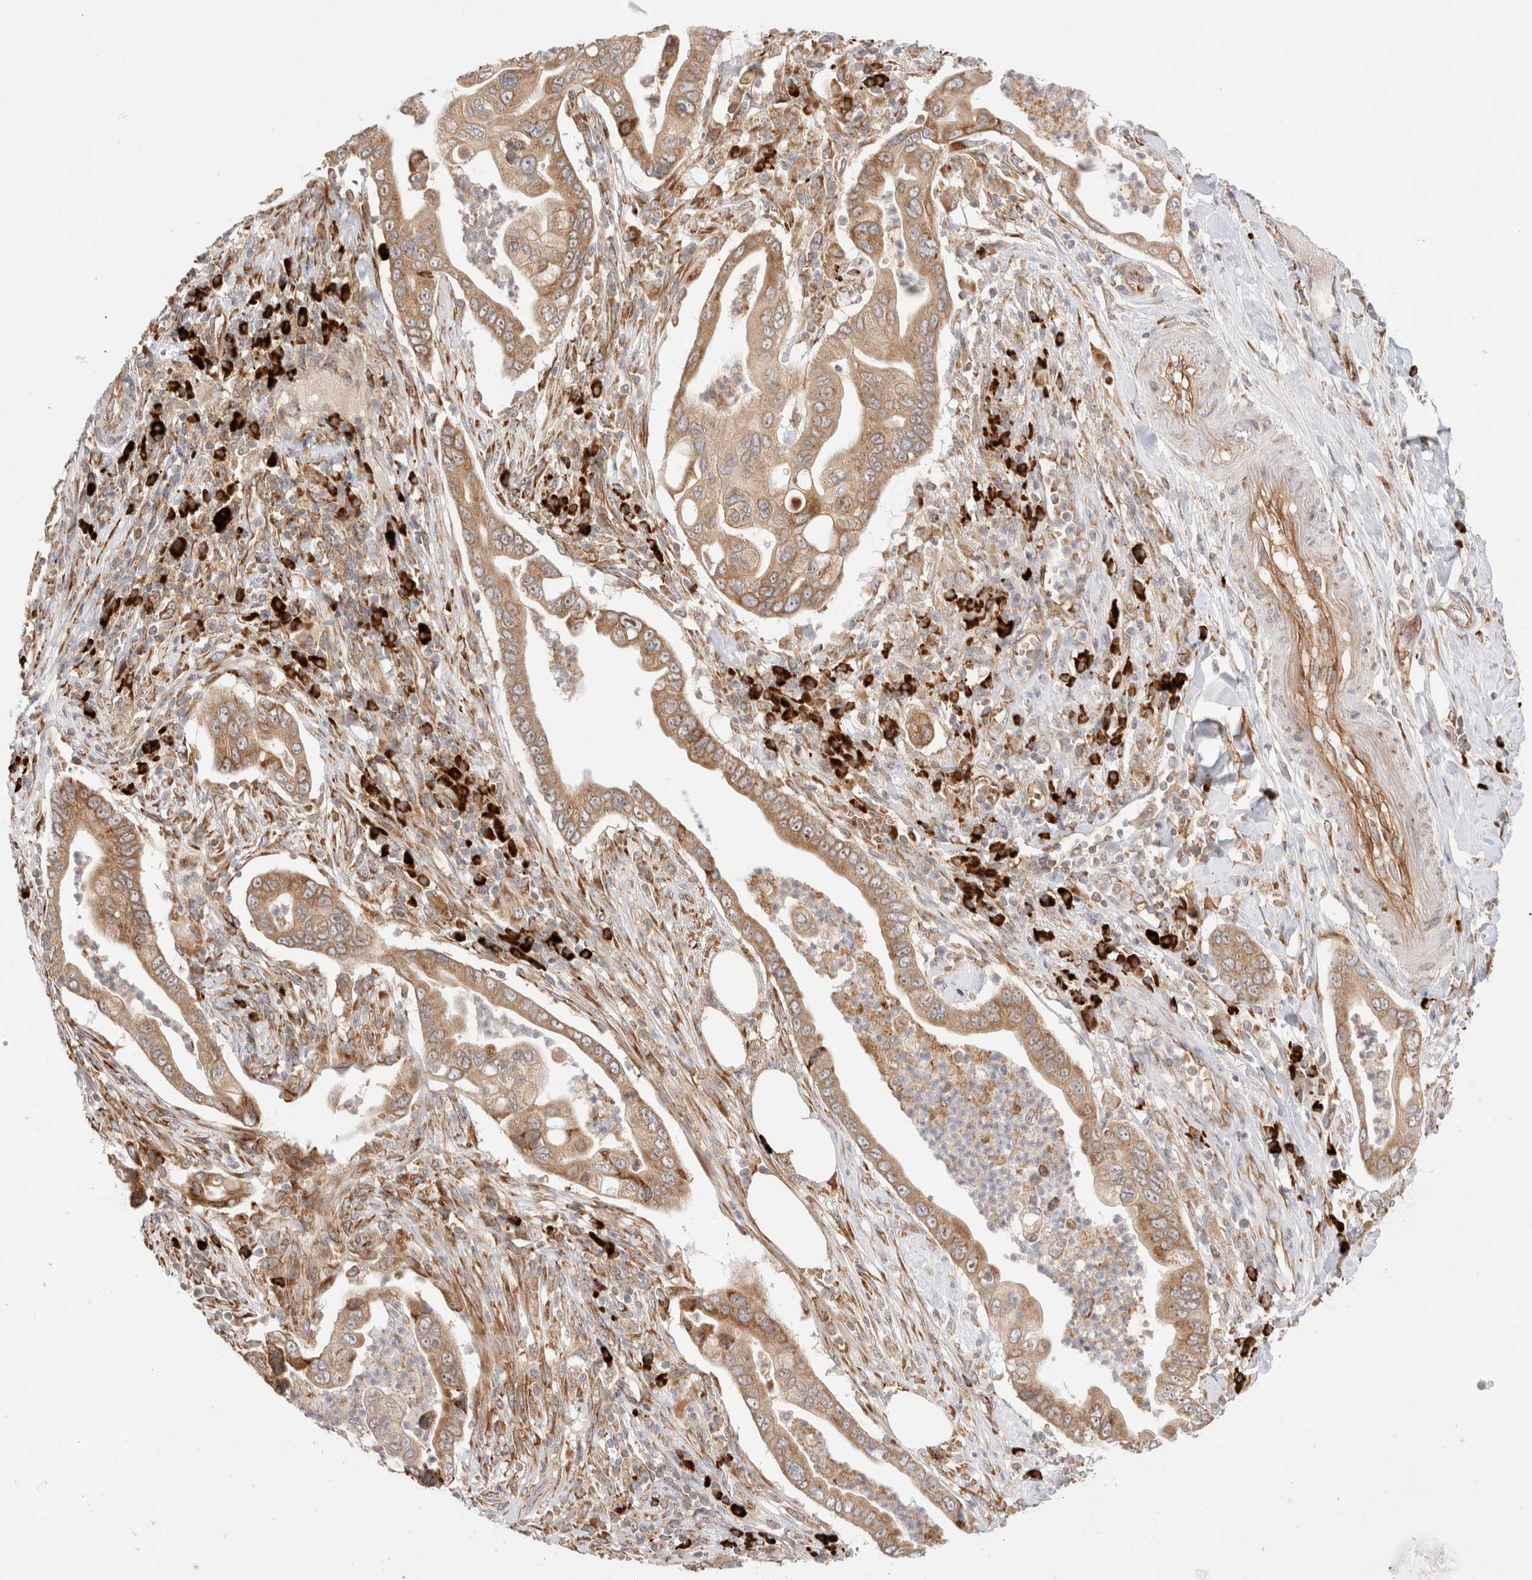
{"staining": {"intensity": "moderate", "quantity": ">75%", "location": "cytoplasmic/membranous"}, "tissue": "pancreatic cancer", "cell_type": "Tumor cells", "image_type": "cancer", "snomed": [{"axis": "morphology", "description": "Adenocarcinoma, NOS"}, {"axis": "topography", "description": "Pancreas"}], "caption": "Pancreatic cancer (adenocarcinoma) stained for a protein (brown) shows moderate cytoplasmic/membranous positive expression in approximately >75% of tumor cells.", "gene": "UTS2B", "patient": {"sex": "male", "age": 78}}